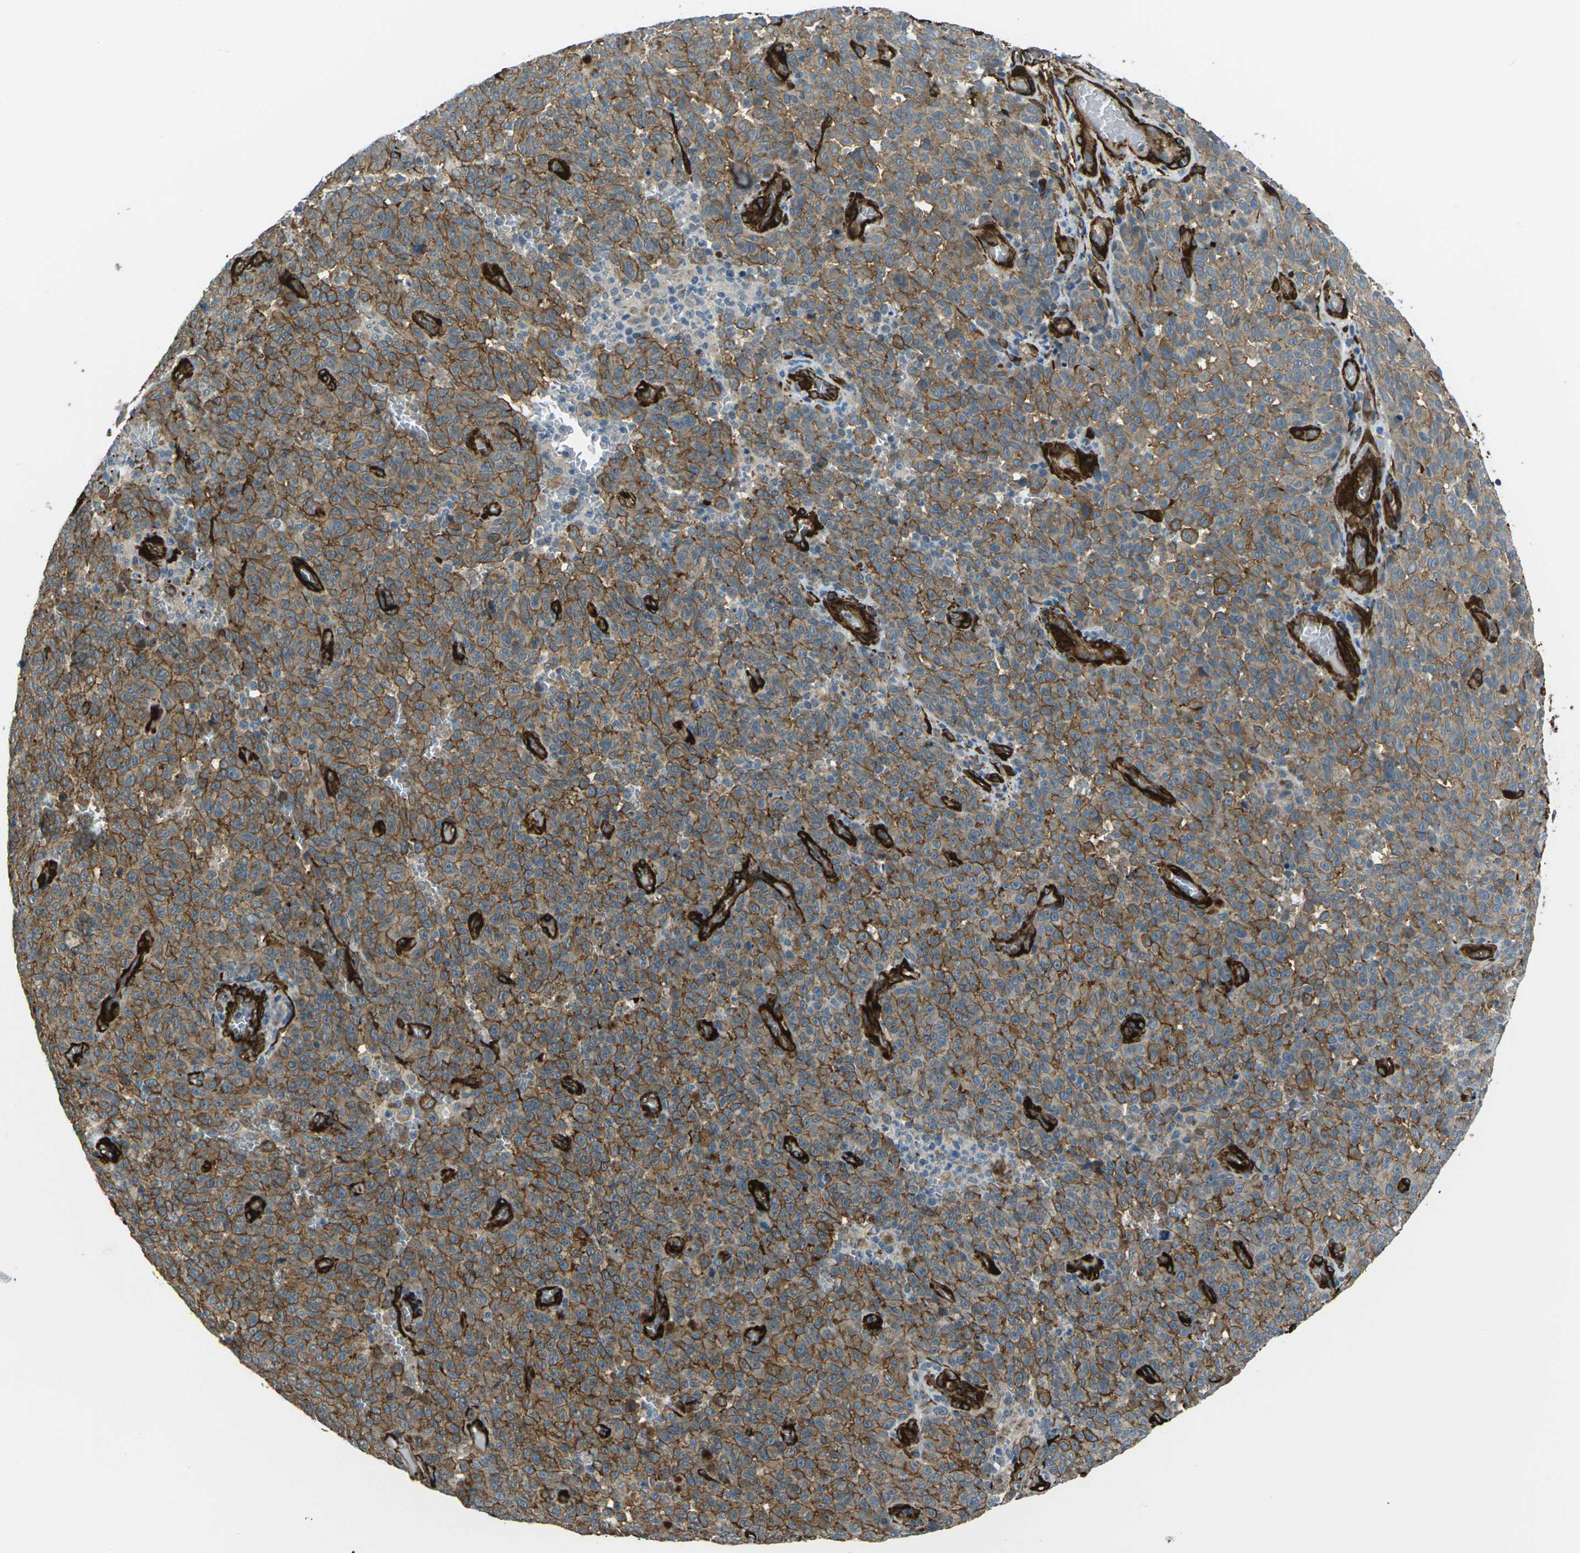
{"staining": {"intensity": "moderate", "quantity": ">75%", "location": "cytoplasmic/membranous"}, "tissue": "melanoma", "cell_type": "Tumor cells", "image_type": "cancer", "snomed": [{"axis": "morphology", "description": "Malignant melanoma, NOS"}, {"axis": "topography", "description": "Skin"}], "caption": "Protein expression by immunohistochemistry (IHC) demonstrates moderate cytoplasmic/membranous expression in about >75% of tumor cells in malignant melanoma. The staining was performed using DAB to visualize the protein expression in brown, while the nuclei were stained in blue with hematoxylin (Magnification: 20x).", "gene": "GRAMD1C", "patient": {"sex": "female", "age": 82}}